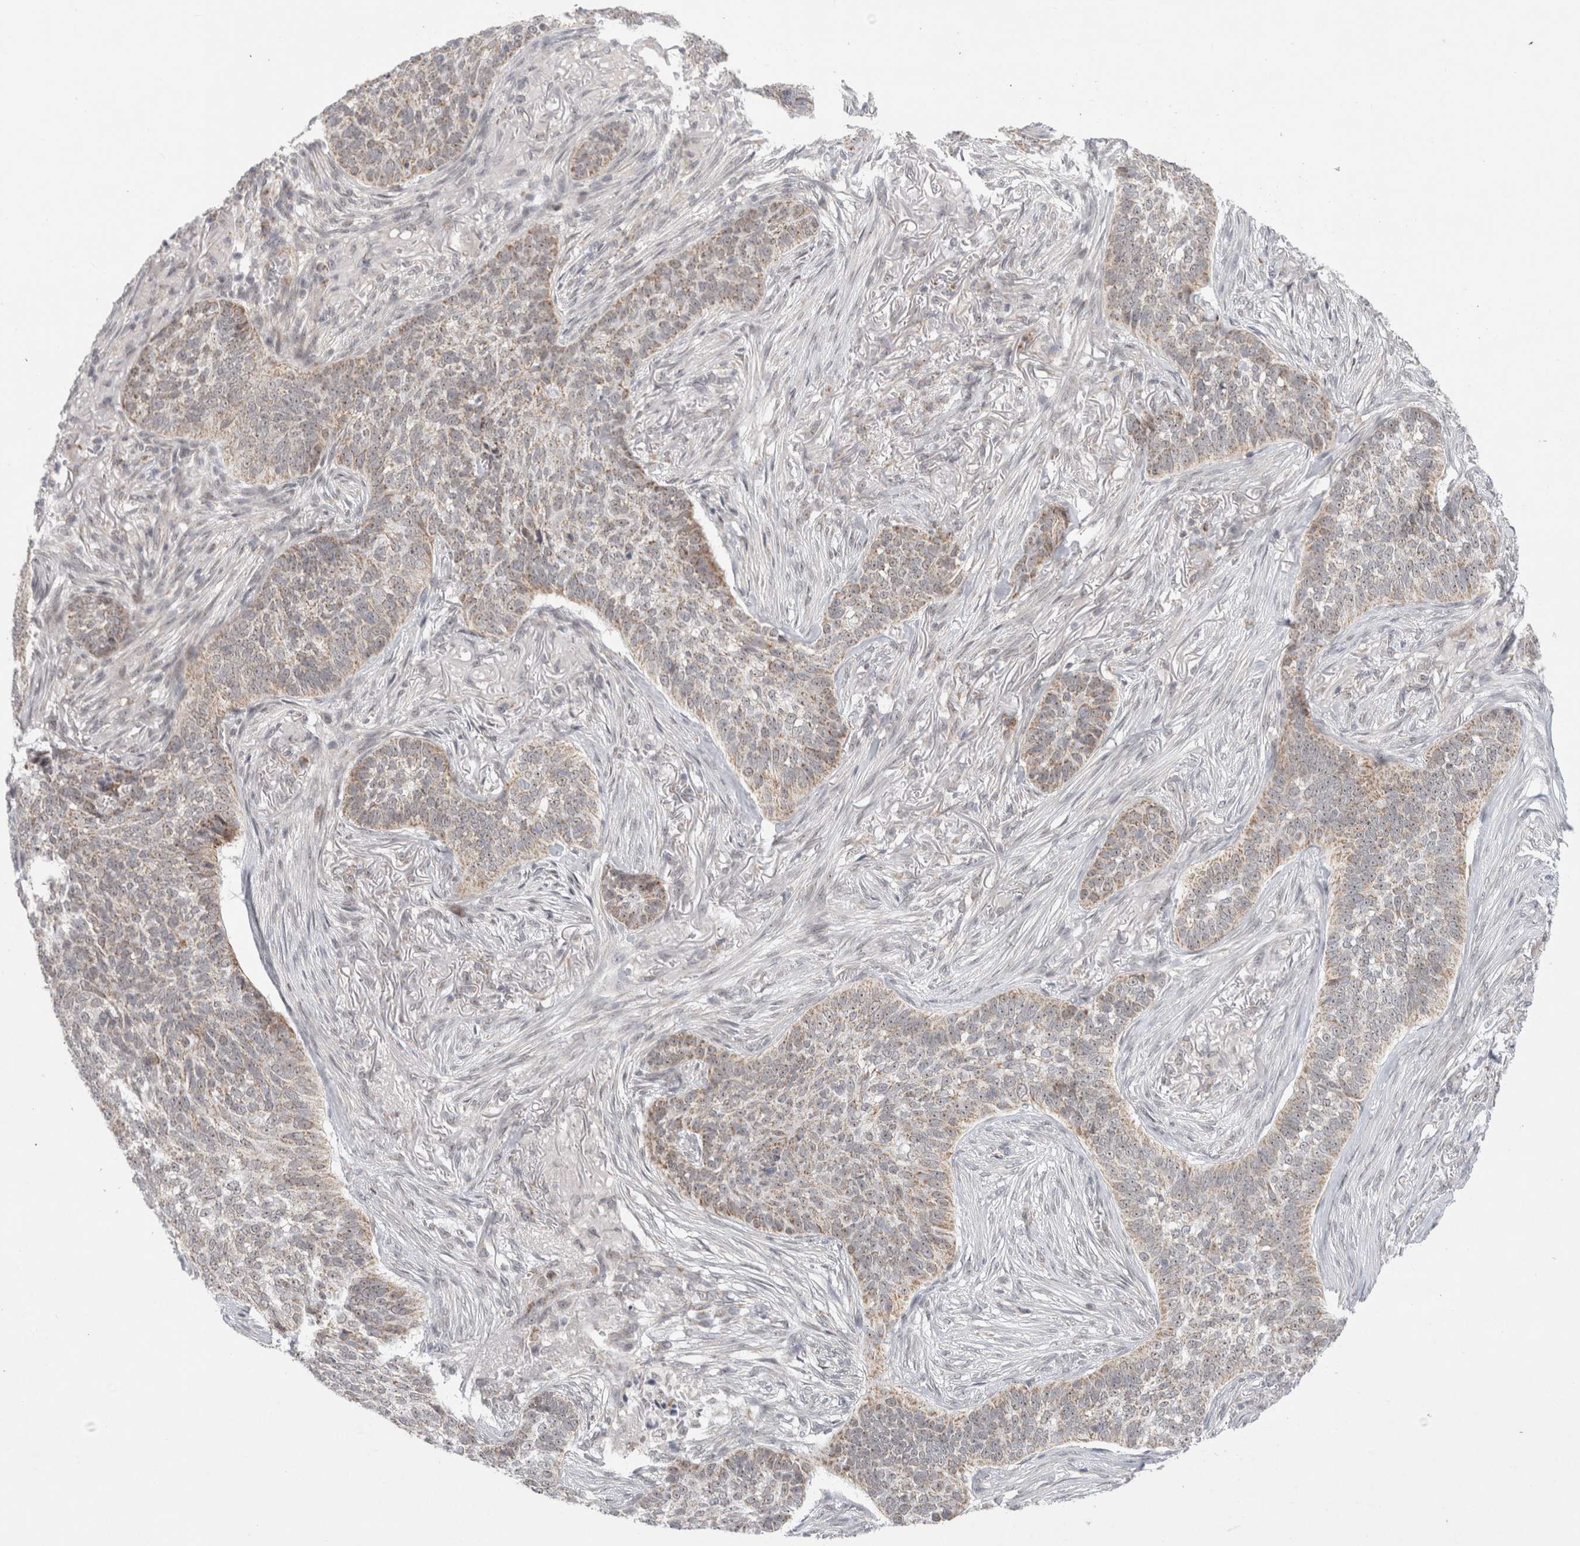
{"staining": {"intensity": "weak", "quantity": "25%-75%", "location": "cytoplasmic/membranous,nuclear"}, "tissue": "skin cancer", "cell_type": "Tumor cells", "image_type": "cancer", "snomed": [{"axis": "morphology", "description": "Basal cell carcinoma"}, {"axis": "topography", "description": "Skin"}], "caption": "Immunohistochemical staining of human skin cancer (basal cell carcinoma) displays low levels of weak cytoplasmic/membranous and nuclear staining in approximately 25%-75% of tumor cells.", "gene": "MRPL37", "patient": {"sex": "male", "age": 85}}